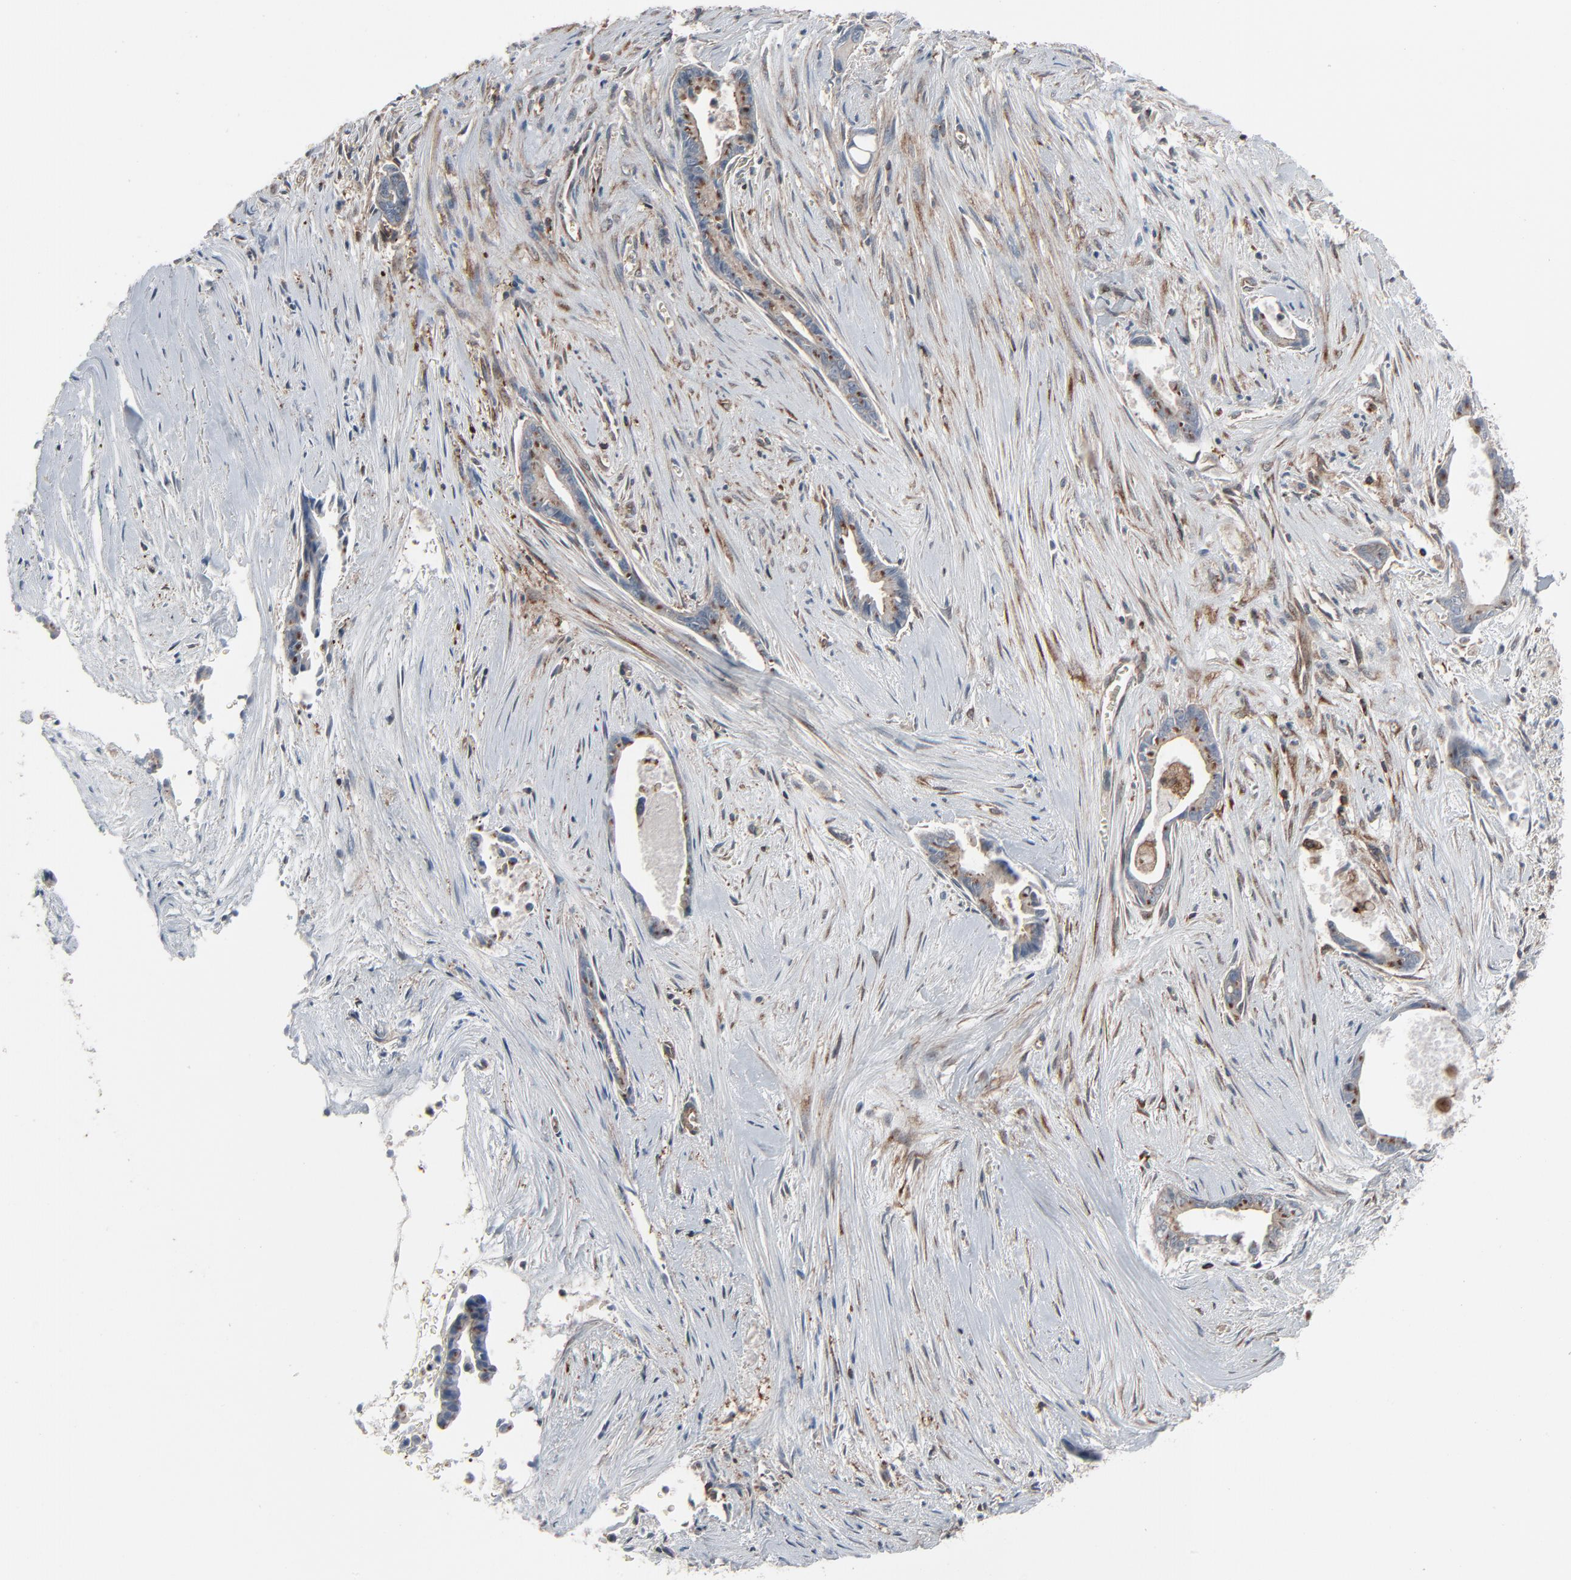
{"staining": {"intensity": "weak", "quantity": "25%-75%", "location": "cytoplasmic/membranous"}, "tissue": "liver cancer", "cell_type": "Tumor cells", "image_type": "cancer", "snomed": [{"axis": "morphology", "description": "Cholangiocarcinoma"}, {"axis": "topography", "description": "Liver"}], "caption": "DAB (3,3'-diaminobenzidine) immunohistochemical staining of human cholangiocarcinoma (liver) demonstrates weak cytoplasmic/membranous protein positivity in approximately 25%-75% of tumor cells.", "gene": "OPTN", "patient": {"sex": "female", "age": 55}}